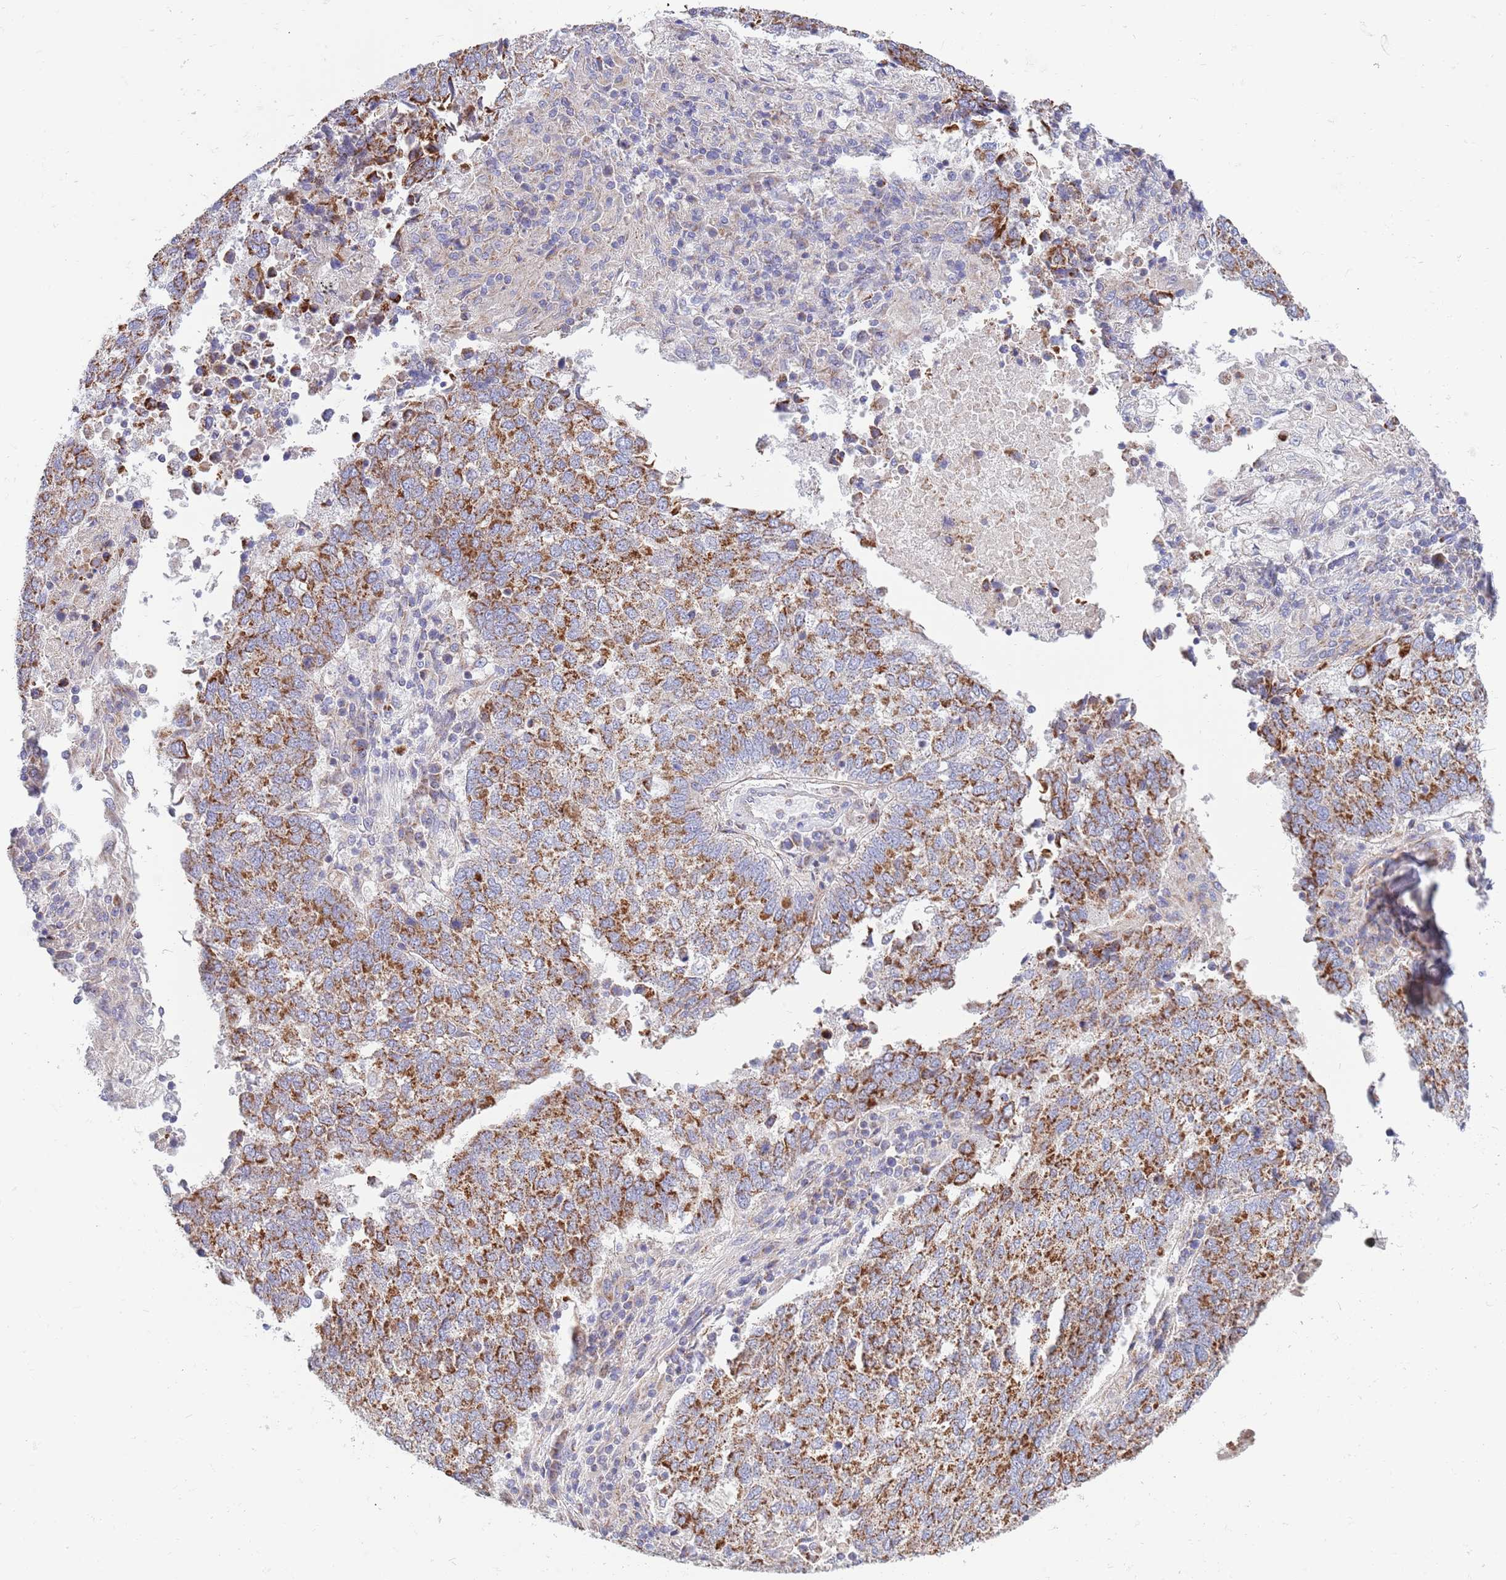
{"staining": {"intensity": "strong", "quantity": ">75%", "location": "cytoplasmic/membranous"}, "tissue": "lung cancer", "cell_type": "Tumor cells", "image_type": "cancer", "snomed": [{"axis": "morphology", "description": "Squamous cell carcinoma, NOS"}, {"axis": "topography", "description": "Lung"}], "caption": "Squamous cell carcinoma (lung) was stained to show a protein in brown. There is high levels of strong cytoplasmic/membranous positivity in about >75% of tumor cells.", "gene": "EMC8", "patient": {"sex": "male", "age": 73}}